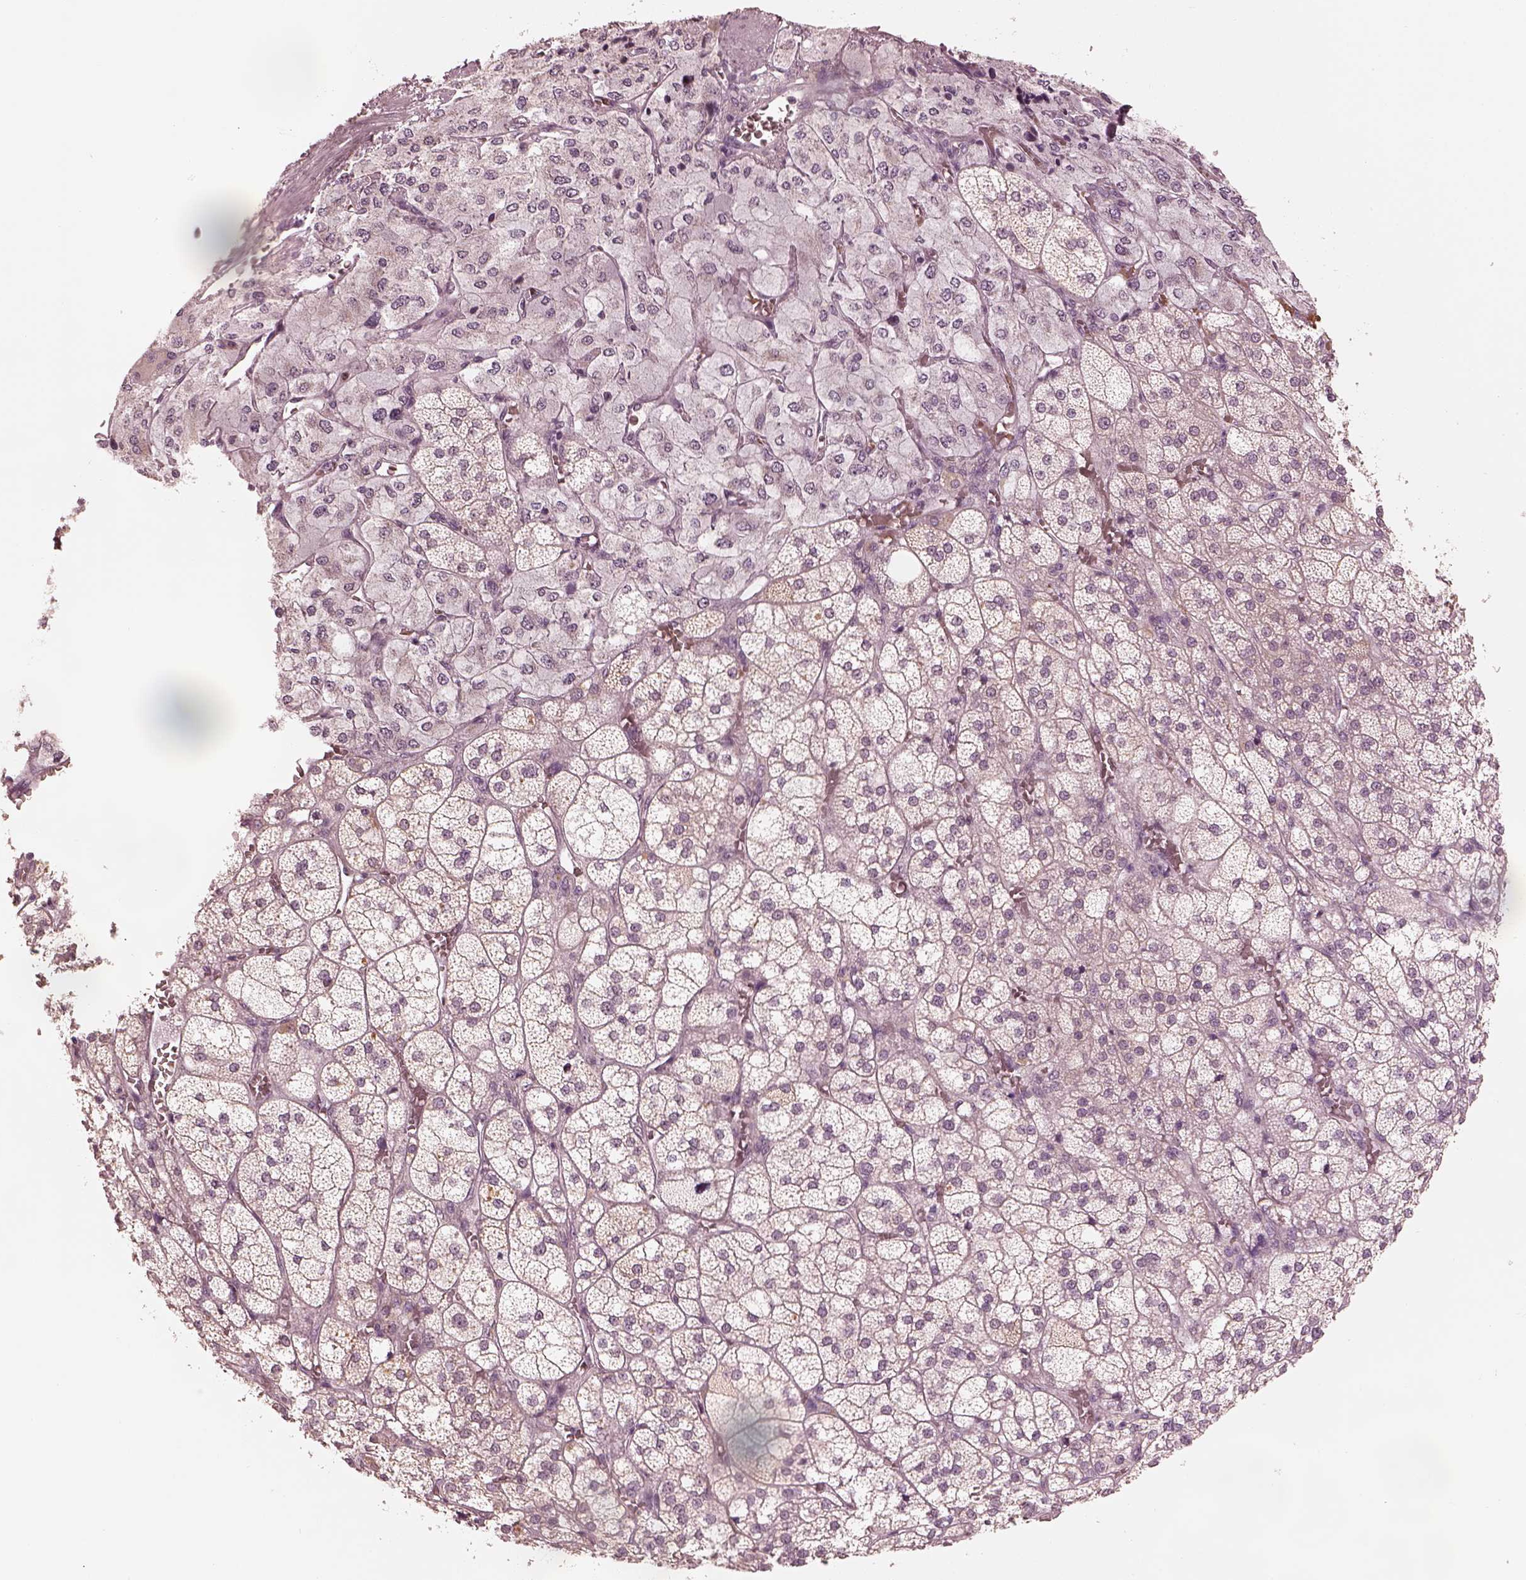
{"staining": {"intensity": "negative", "quantity": "none", "location": "none"}, "tissue": "adrenal gland", "cell_type": "Glandular cells", "image_type": "normal", "snomed": [{"axis": "morphology", "description": "Normal tissue, NOS"}, {"axis": "topography", "description": "Adrenal gland"}], "caption": "IHC of normal human adrenal gland shows no staining in glandular cells. (Stains: DAB (3,3'-diaminobenzidine) immunohistochemistry with hematoxylin counter stain, Microscopy: brightfield microscopy at high magnification).", "gene": "ANKLE1", "patient": {"sex": "female", "age": 60}}